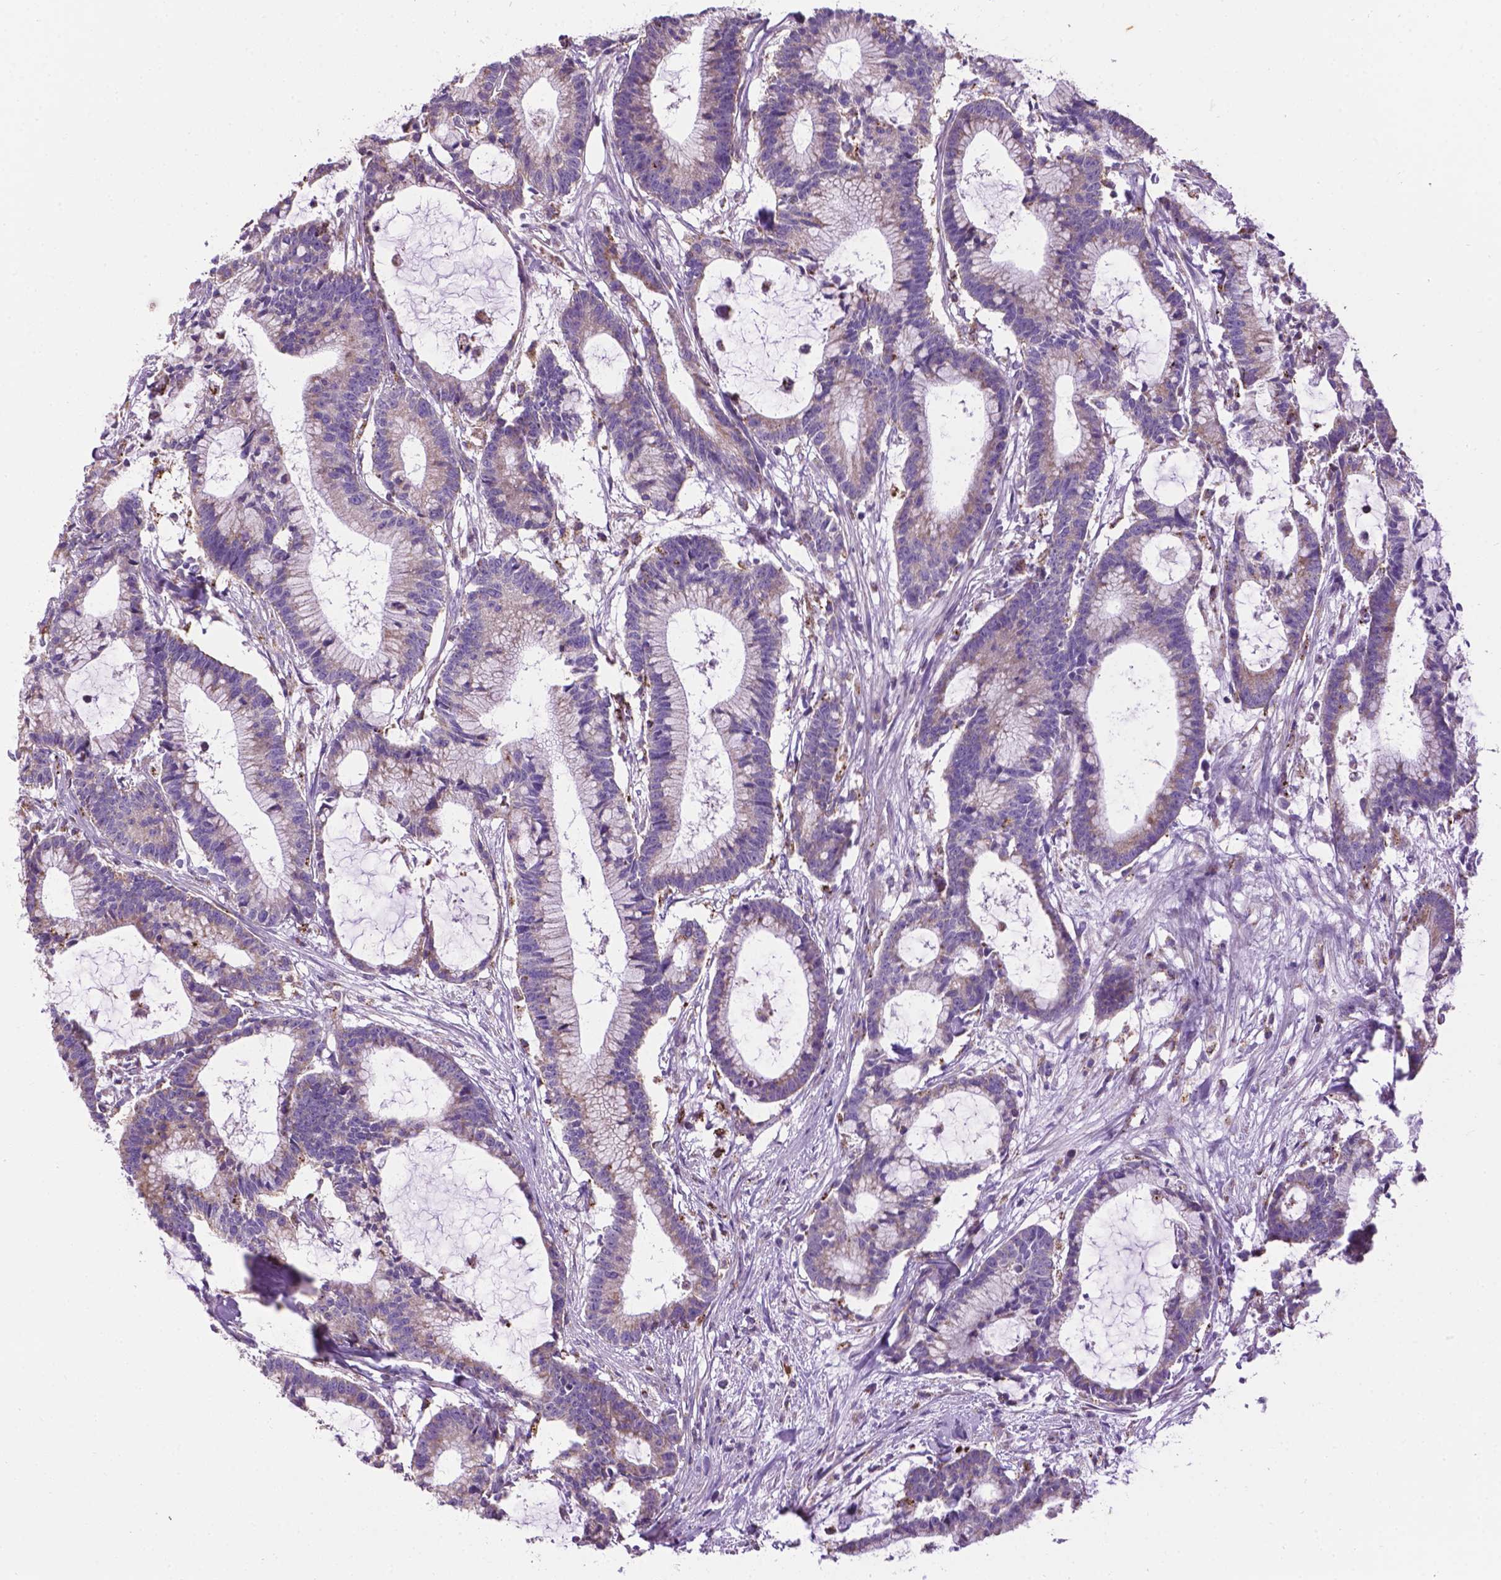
{"staining": {"intensity": "weak", "quantity": "25%-75%", "location": "cytoplasmic/membranous"}, "tissue": "colorectal cancer", "cell_type": "Tumor cells", "image_type": "cancer", "snomed": [{"axis": "morphology", "description": "Adenocarcinoma, NOS"}, {"axis": "topography", "description": "Colon"}], "caption": "Human colorectal adenocarcinoma stained with a brown dye shows weak cytoplasmic/membranous positive expression in approximately 25%-75% of tumor cells.", "gene": "VDAC1", "patient": {"sex": "female", "age": 78}}